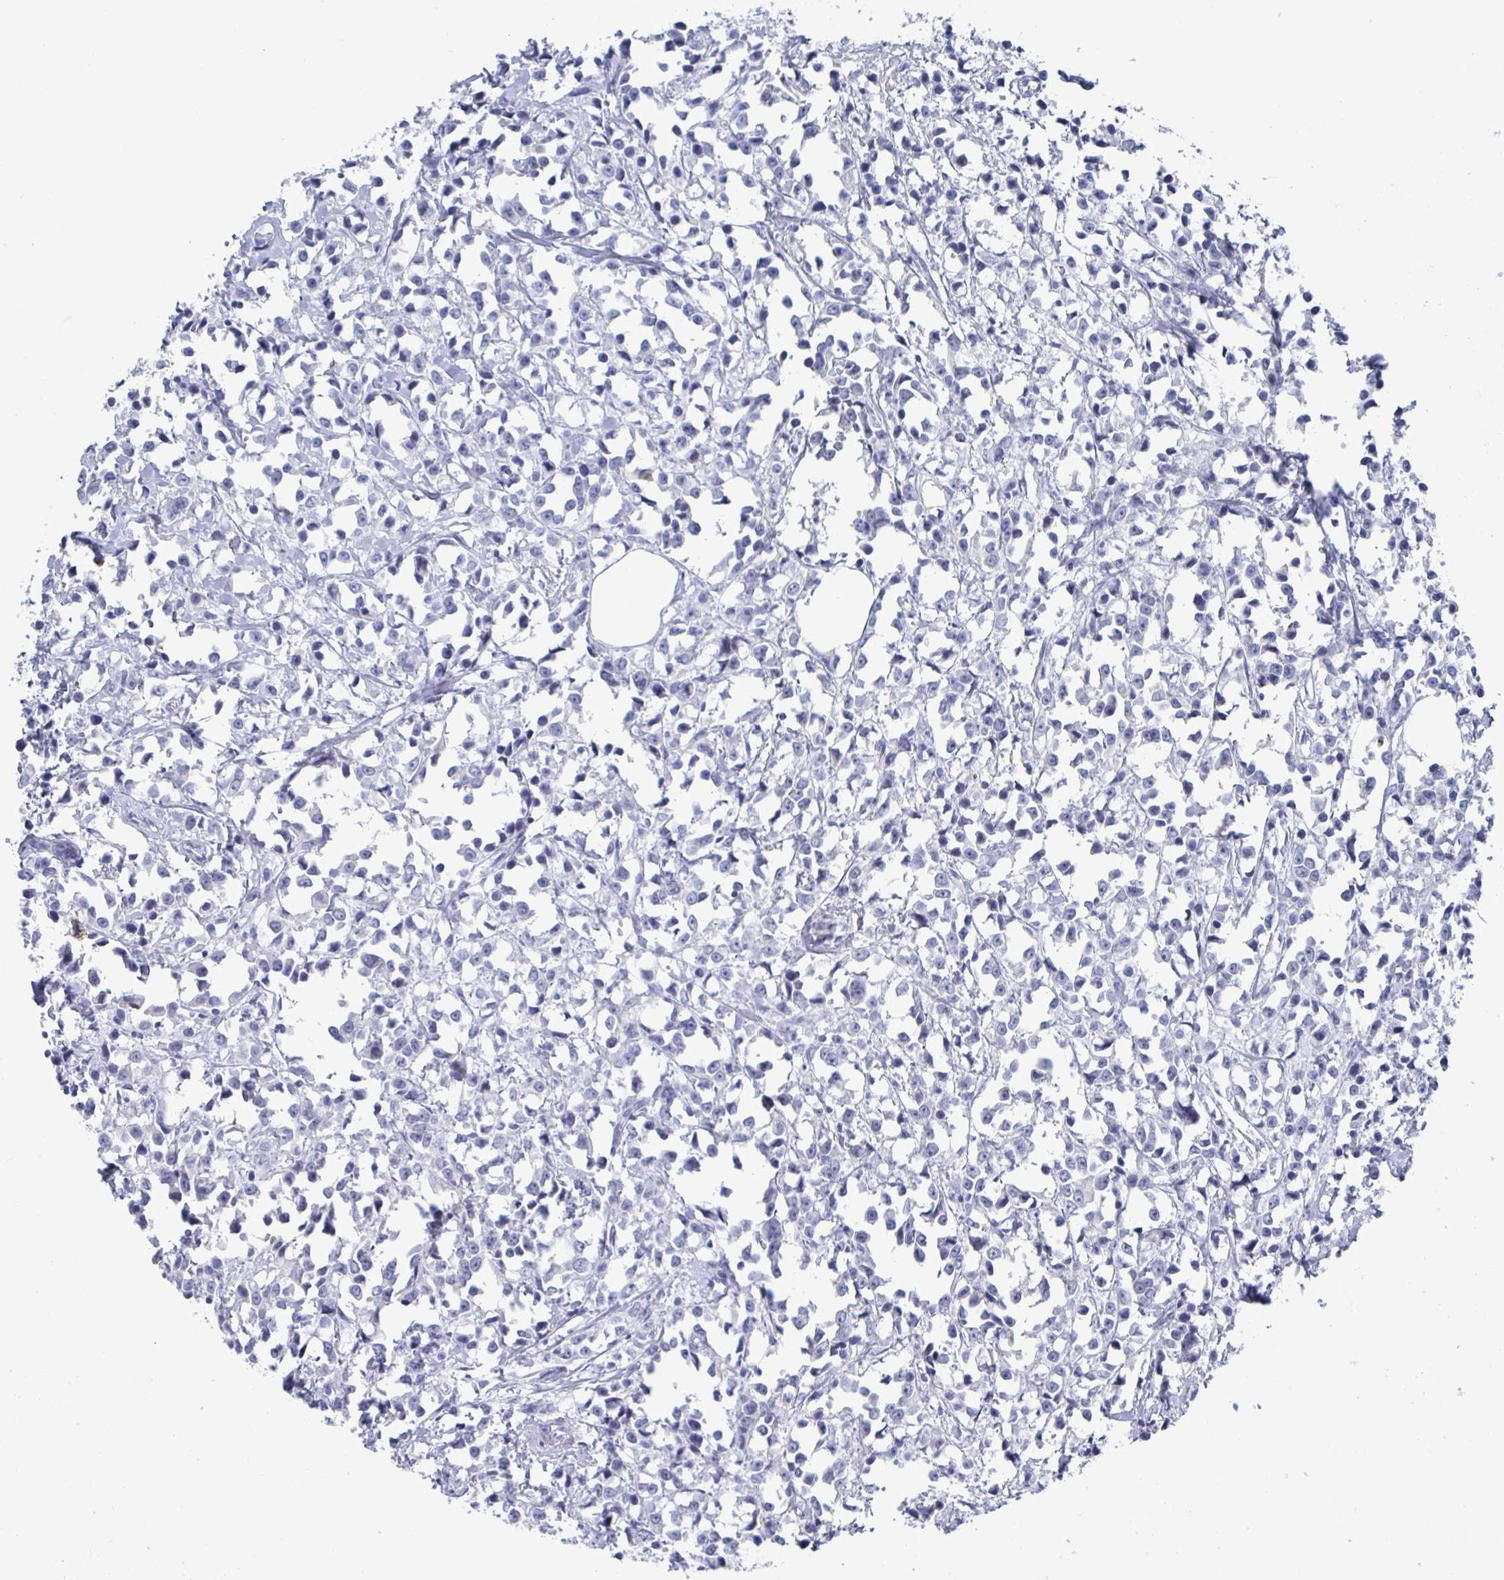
{"staining": {"intensity": "moderate", "quantity": "<25%", "location": "cytoplasmic/membranous"}, "tissue": "breast cancer", "cell_type": "Tumor cells", "image_type": "cancer", "snomed": [{"axis": "morphology", "description": "Duct carcinoma"}, {"axis": "topography", "description": "Breast"}], "caption": "Tumor cells show moderate cytoplasmic/membranous positivity in approximately <25% of cells in breast cancer.", "gene": "CAMKV", "patient": {"sex": "female", "age": 80}}